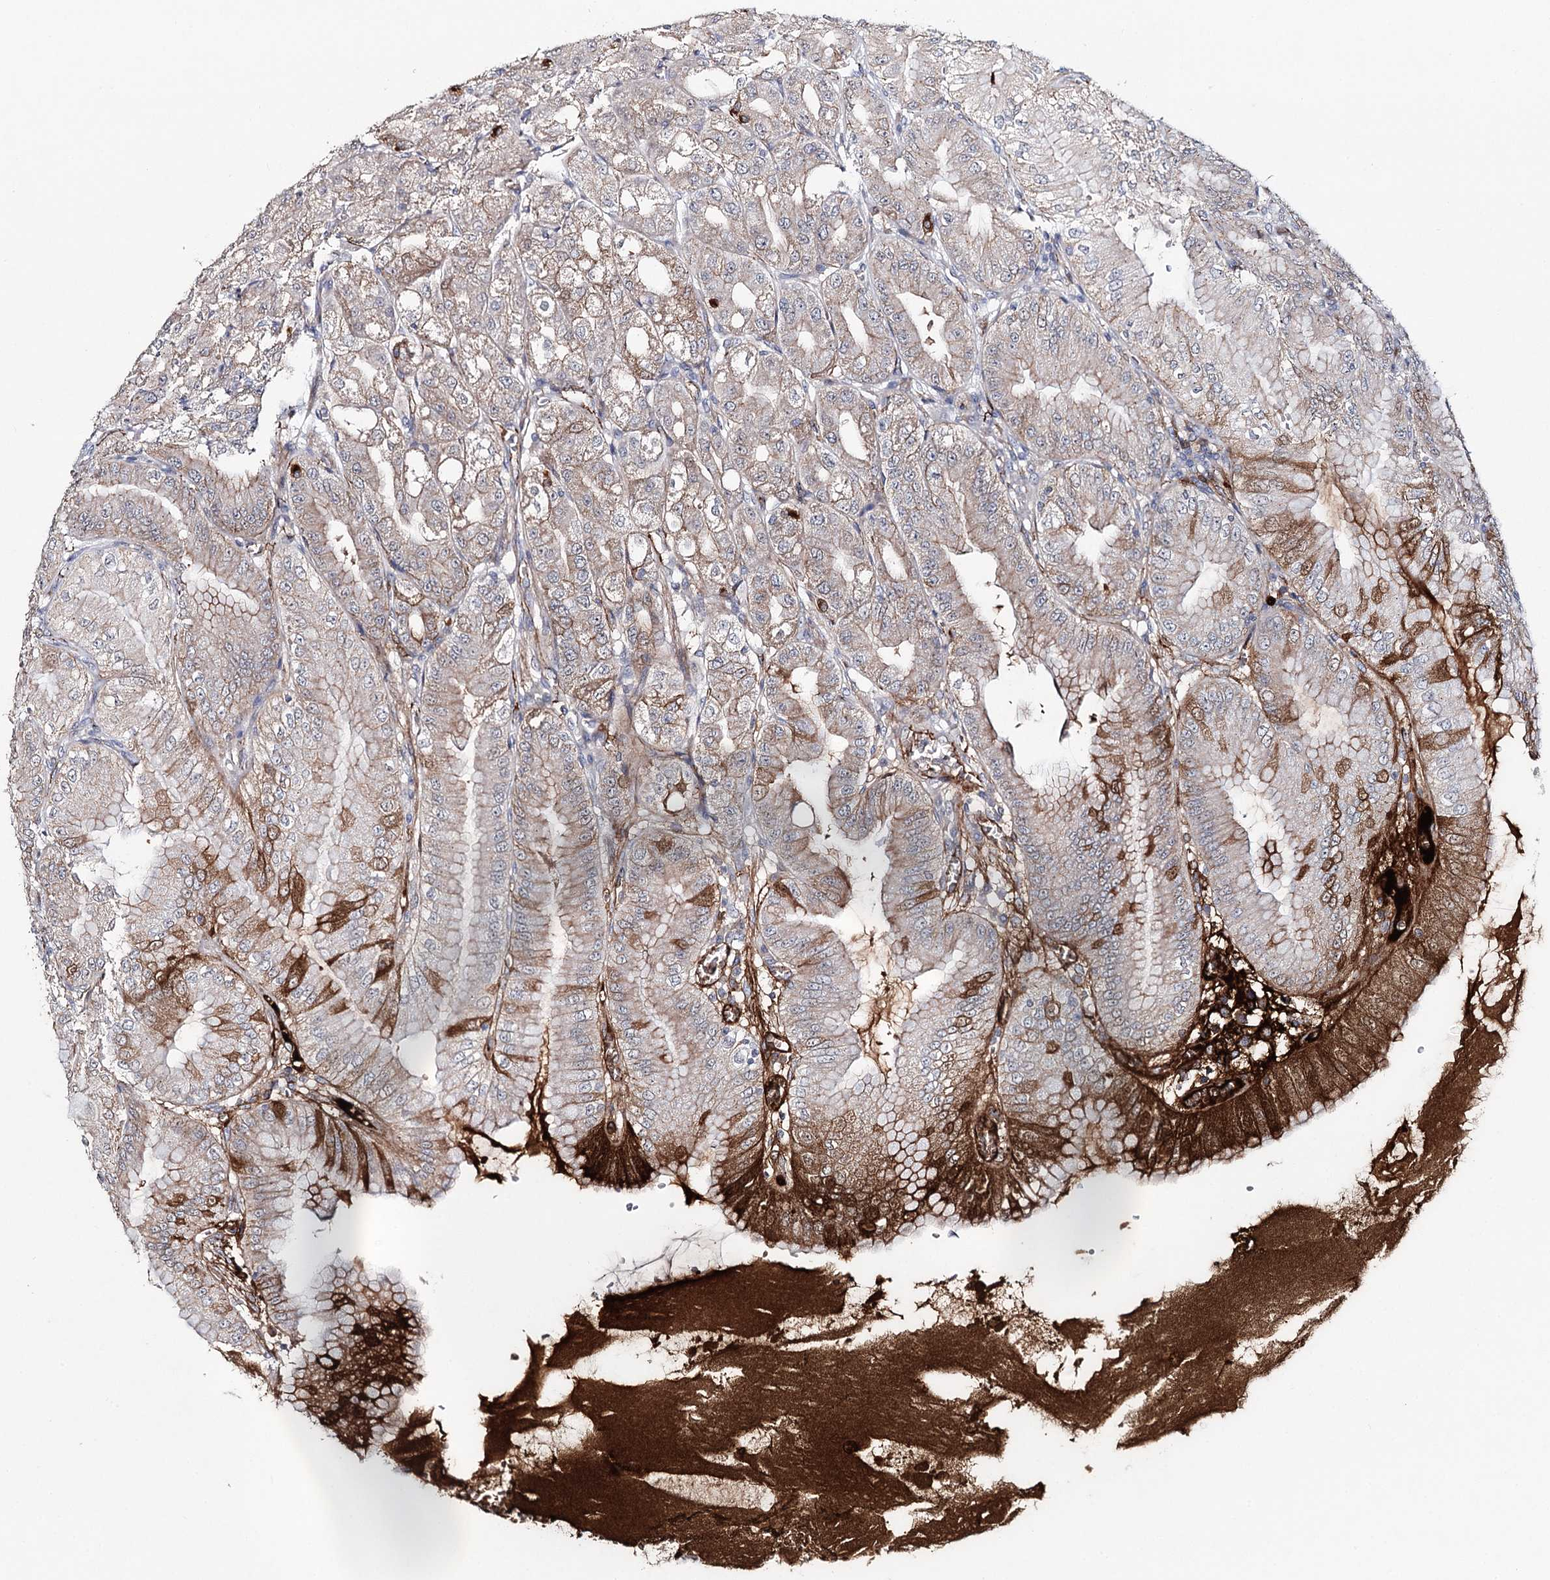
{"staining": {"intensity": "strong", "quantity": "25%-75%", "location": "cytoplasmic/membranous"}, "tissue": "stomach", "cell_type": "Glandular cells", "image_type": "normal", "snomed": [{"axis": "morphology", "description": "Normal tissue, NOS"}, {"axis": "topography", "description": "Stomach, upper"}, {"axis": "topography", "description": "Stomach, lower"}], "caption": "Strong cytoplasmic/membranous protein staining is present in approximately 25%-75% of glandular cells in stomach.", "gene": "PKP4", "patient": {"sex": "male", "age": 71}}